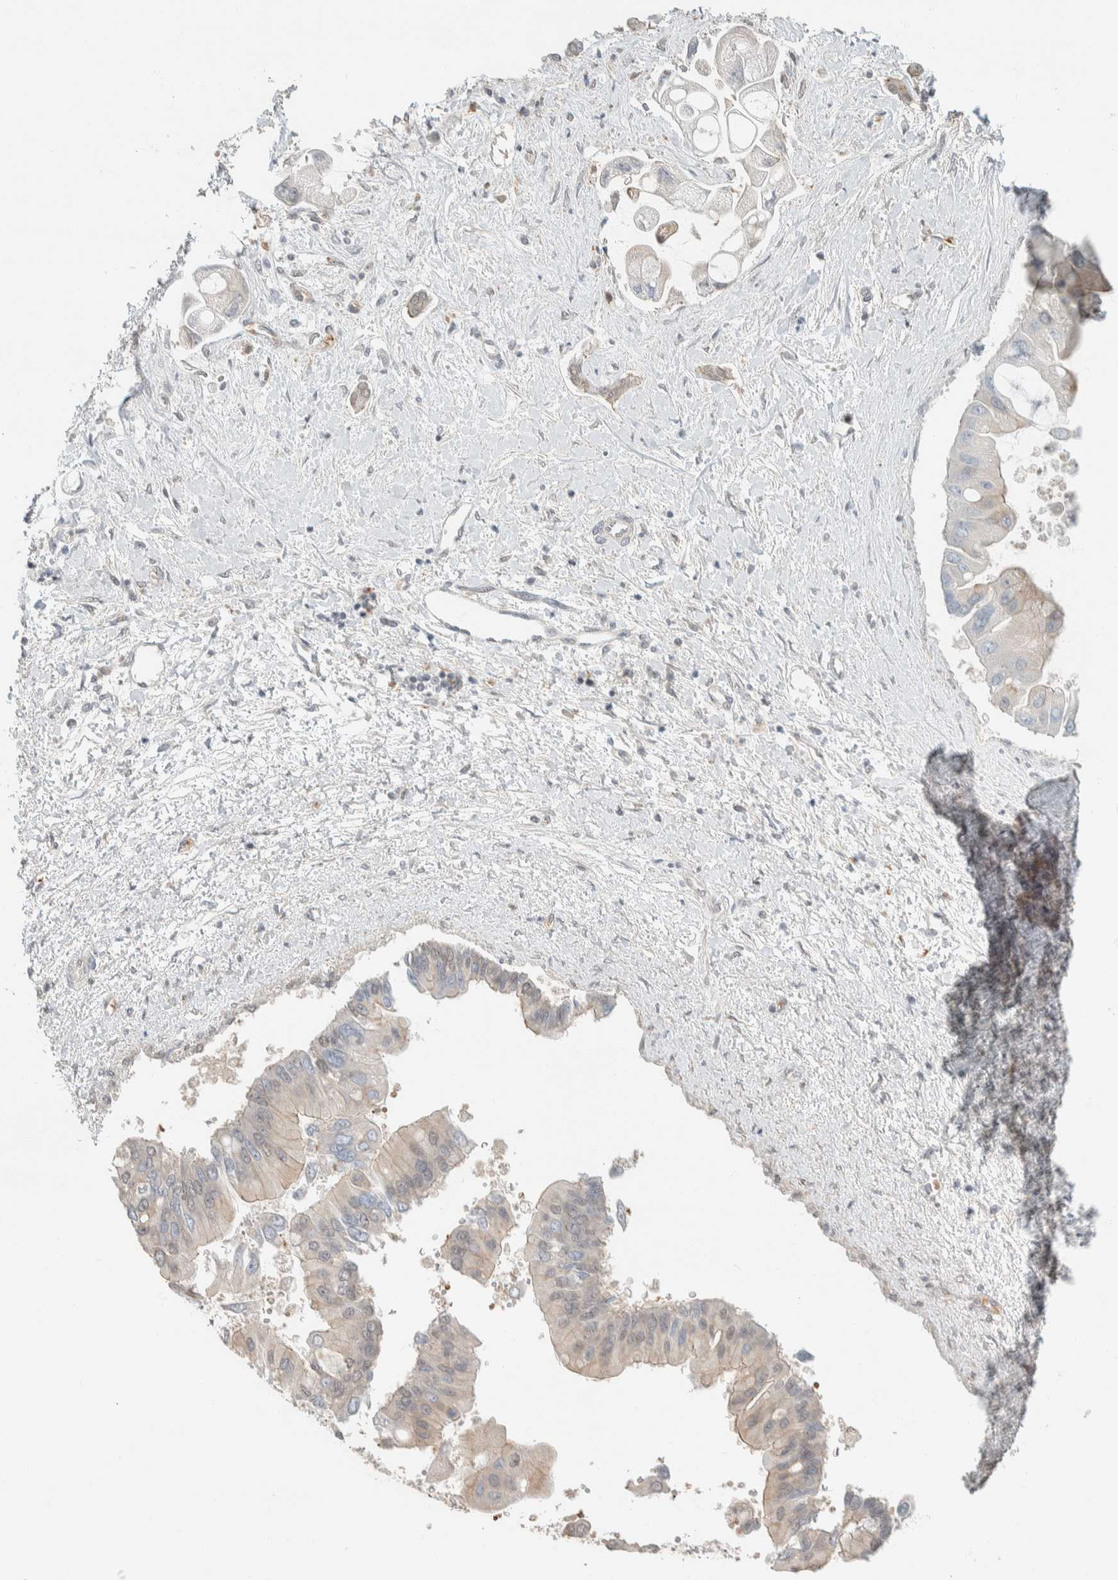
{"staining": {"intensity": "weak", "quantity": "<25%", "location": "cytoplasmic/membranous"}, "tissue": "liver cancer", "cell_type": "Tumor cells", "image_type": "cancer", "snomed": [{"axis": "morphology", "description": "Cholangiocarcinoma"}, {"axis": "topography", "description": "Liver"}], "caption": "There is no significant staining in tumor cells of liver cancer (cholangiocarcinoma). (Stains: DAB IHC with hematoxylin counter stain, Microscopy: brightfield microscopy at high magnification).", "gene": "ZBTB2", "patient": {"sex": "male", "age": 50}}